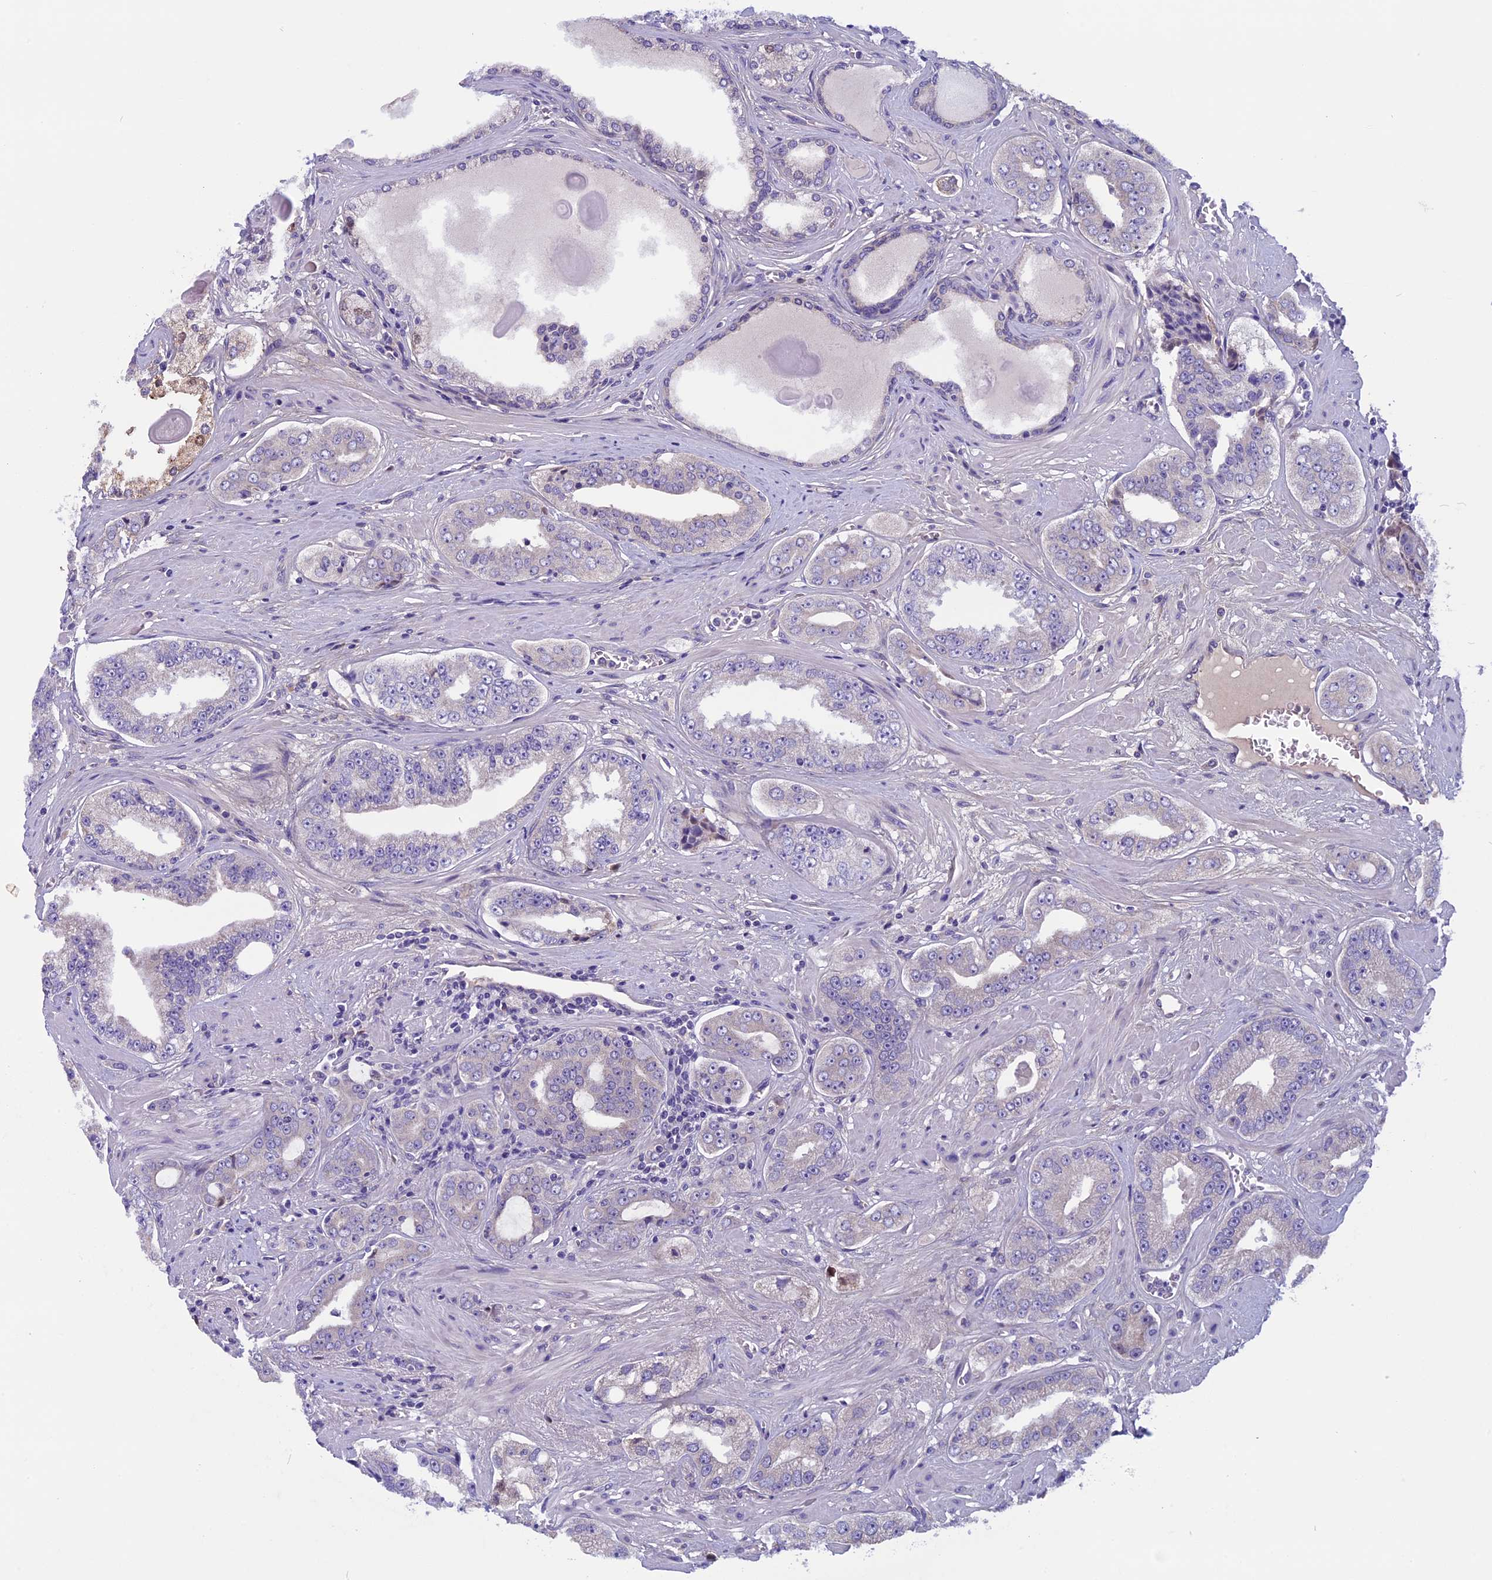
{"staining": {"intensity": "negative", "quantity": "none", "location": "none"}, "tissue": "prostate cancer", "cell_type": "Tumor cells", "image_type": "cancer", "snomed": [{"axis": "morphology", "description": "Adenocarcinoma, High grade"}, {"axis": "topography", "description": "Prostate"}], "caption": "Immunohistochemical staining of human prostate cancer exhibits no significant staining in tumor cells.", "gene": "DCTN5", "patient": {"sex": "male", "age": 71}}